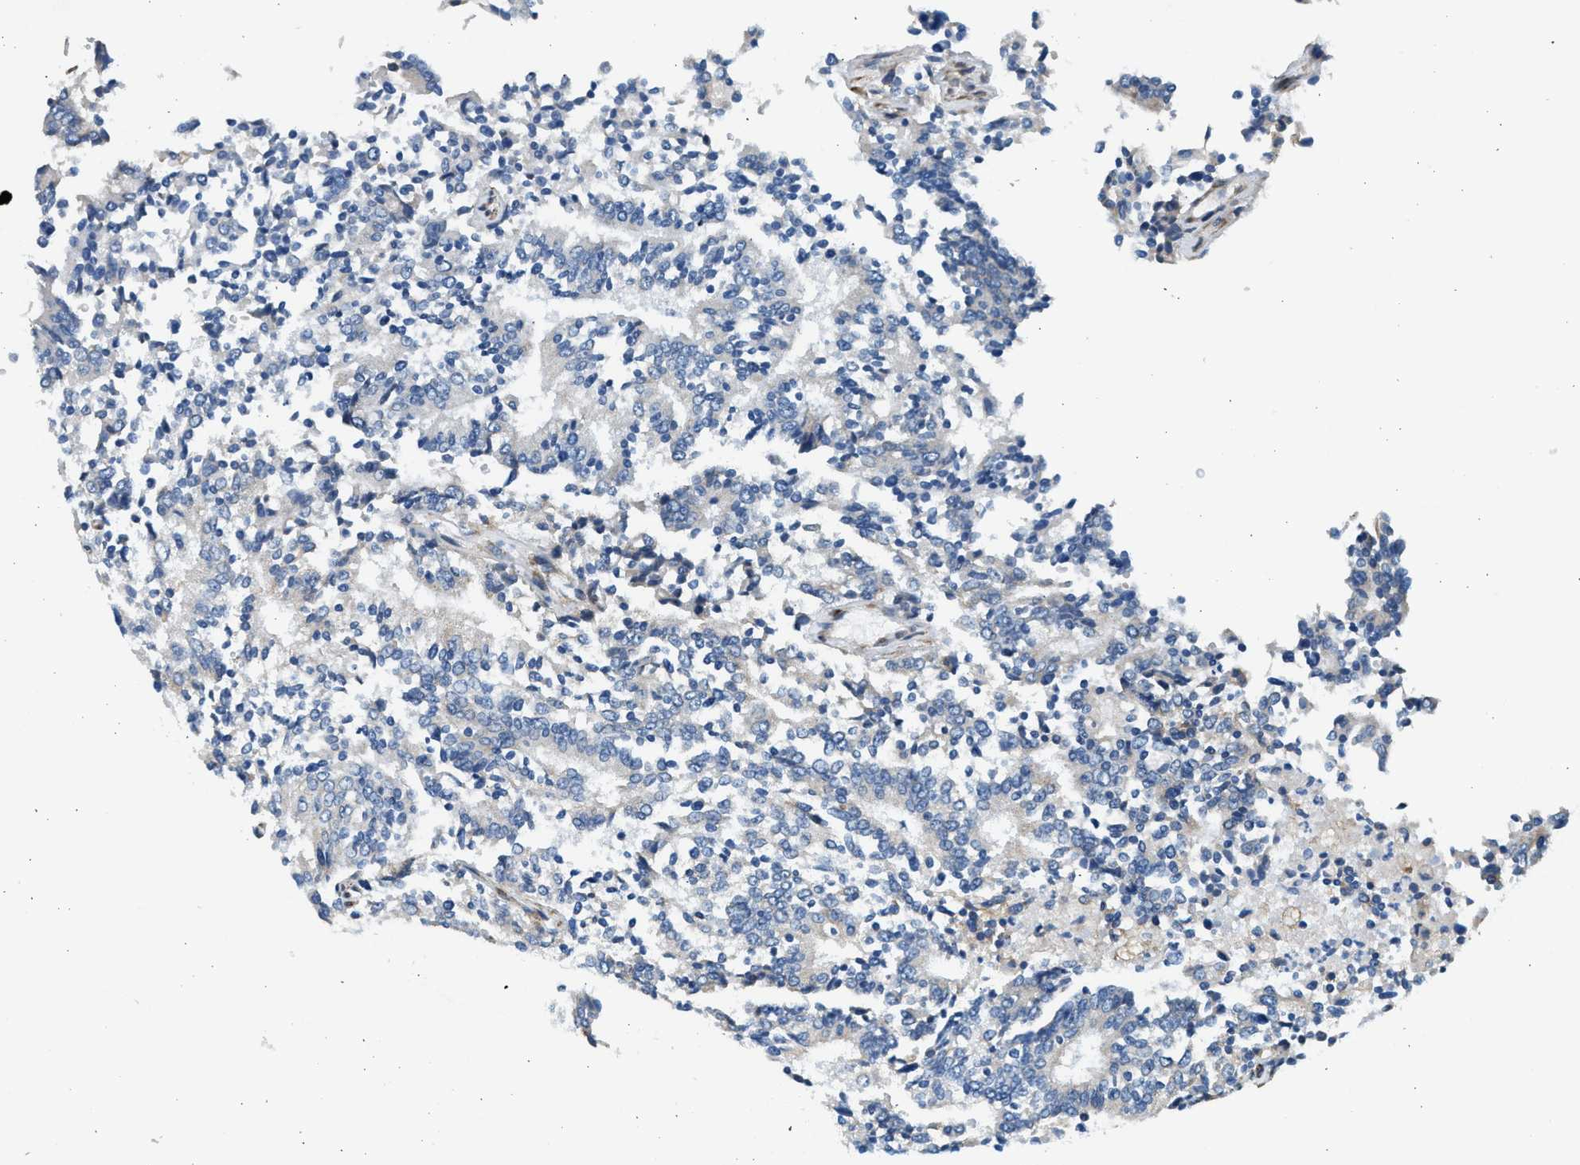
{"staining": {"intensity": "negative", "quantity": "none", "location": "none"}, "tissue": "prostate cancer", "cell_type": "Tumor cells", "image_type": "cancer", "snomed": [{"axis": "morphology", "description": "Normal tissue, NOS"}, {"axis": "morphology", "description": "Adenocarcinoma, High grade"}, {"axis": "topography", "description": "Prostate"}, {"axis": "topography", "description": "Seminal veicle"}], "caption": "A histopathology image of human adenocarcinoma (high-grade) (prostate) is negative for staining in tumor cells.", "gene": "CNTN6", "patient": {"sex": "male", "age": 55}}